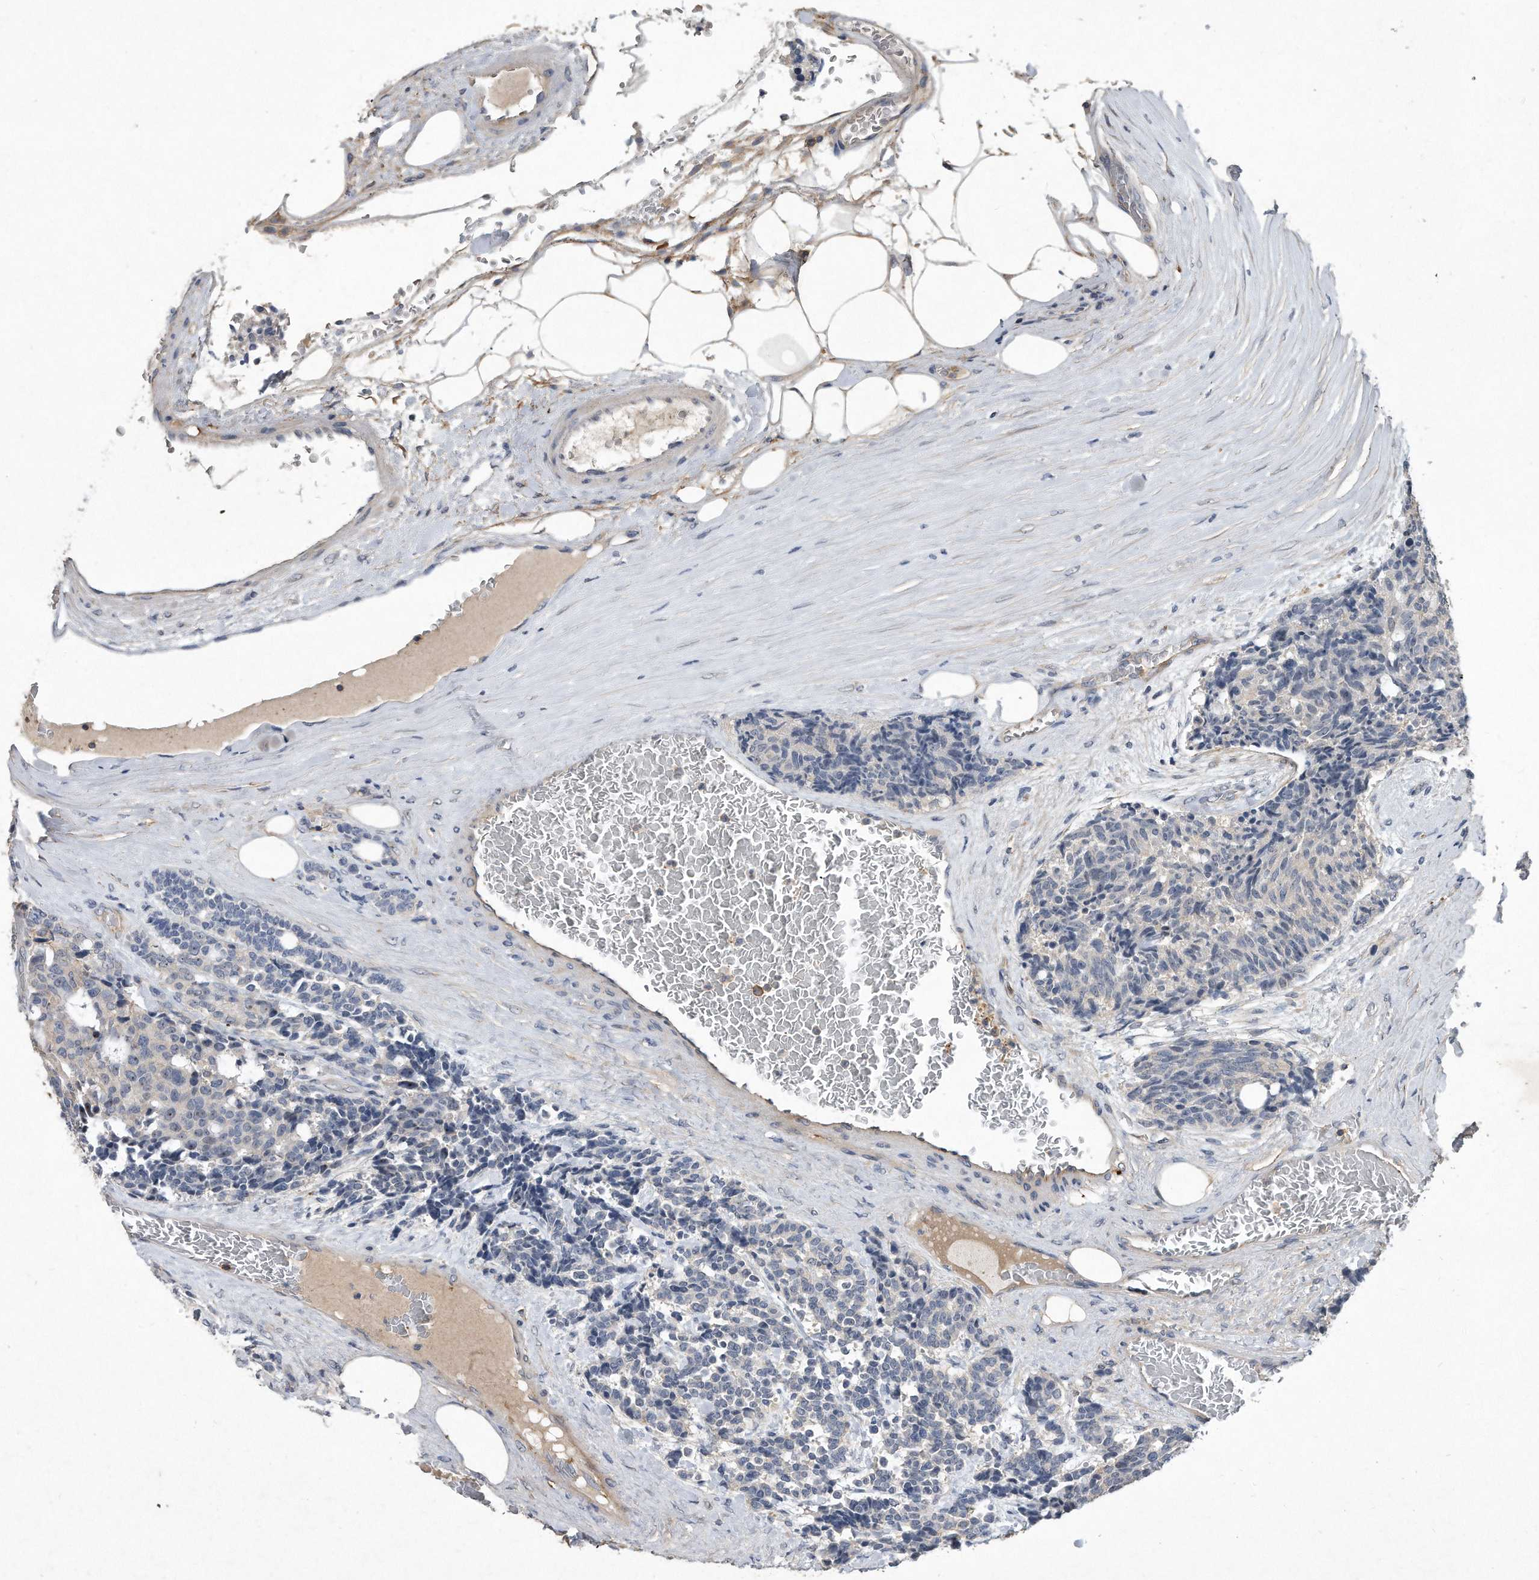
{"staining": {"intensity": "negative", "quantity": "none", "location": "none"}, "tissue": "carcinoid", "cell_type": "Tumor cells", "image_type": "cancer", "snomed": [{"axis": "morphology", "description": "Carcinoid, malignant, NOS"}, {"axis": "topography", "description": "Pancreas"}], "caption": "IHC image of human carcinoid (malignant) stained for a protein (brown), which exhibits no staining in tumor cells. The staining was performed using DAB to visualize the protein expression in brown, while the nuclei were stained in blue with hematoxylin (Magnification: 20x).", "gene": "PGBD2", "patient": {"sex": "female", "age": 54}}